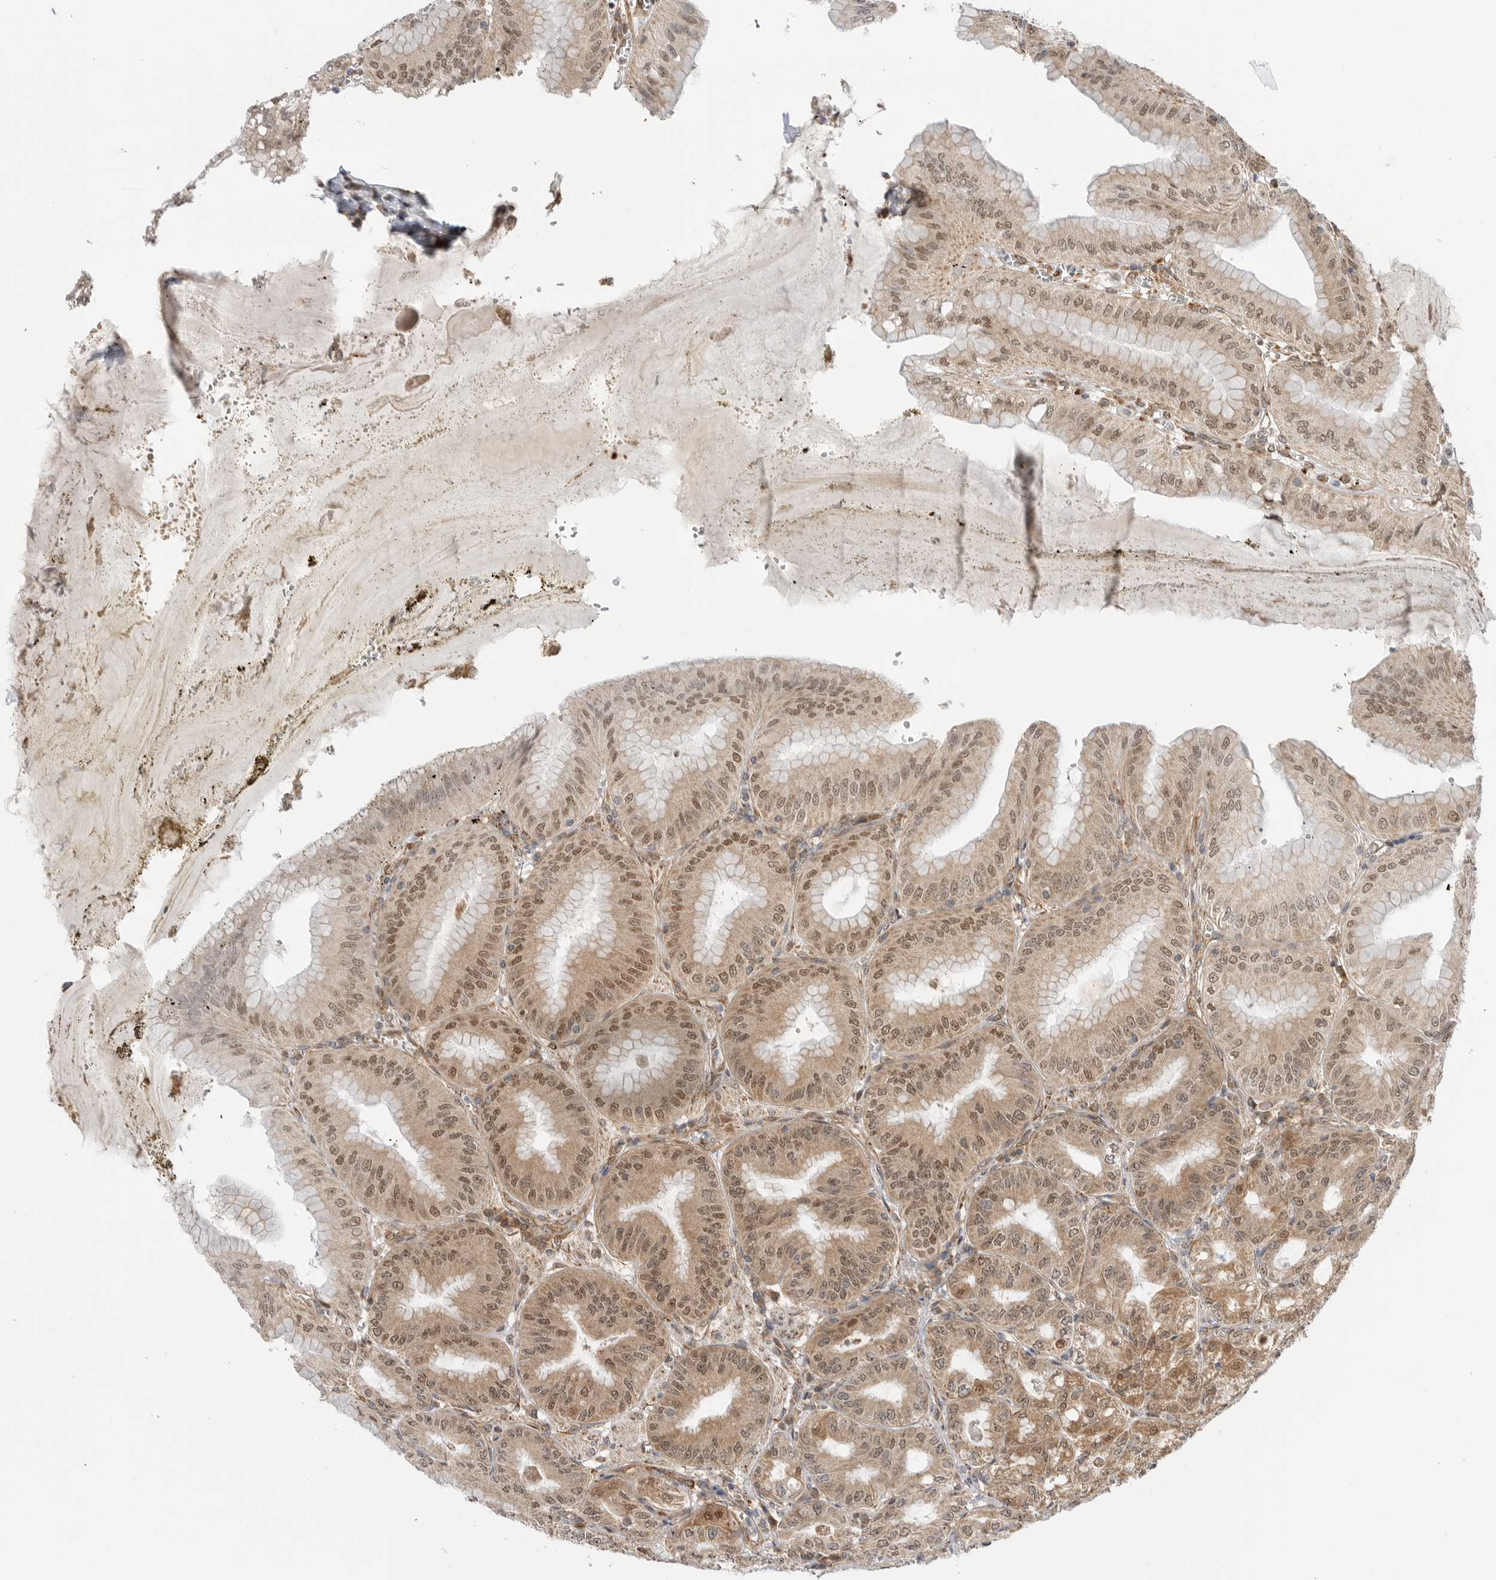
{"staining": {"intensity": "moderate", "quantity": ">75%", "location": "cytoplasmic/membranous,nuclear"}, "tissue": "stomach", "cell_type": "Glandular cells", "image_type": "normal", "snomed": [{"axis": "morphology", "description": "Normal tissue, NOS"}, {"axis": "topography", "description": "Stomach, lower"}], "caption": "About >75% of glandular cells in benign stomach reveal moderate cytoplasmic/membranous,nuclear protein positivity as visualized by brown immunohistochemical staining.", "gene": "DCAF8", "patient": {"sex": "male", "age": 71}}